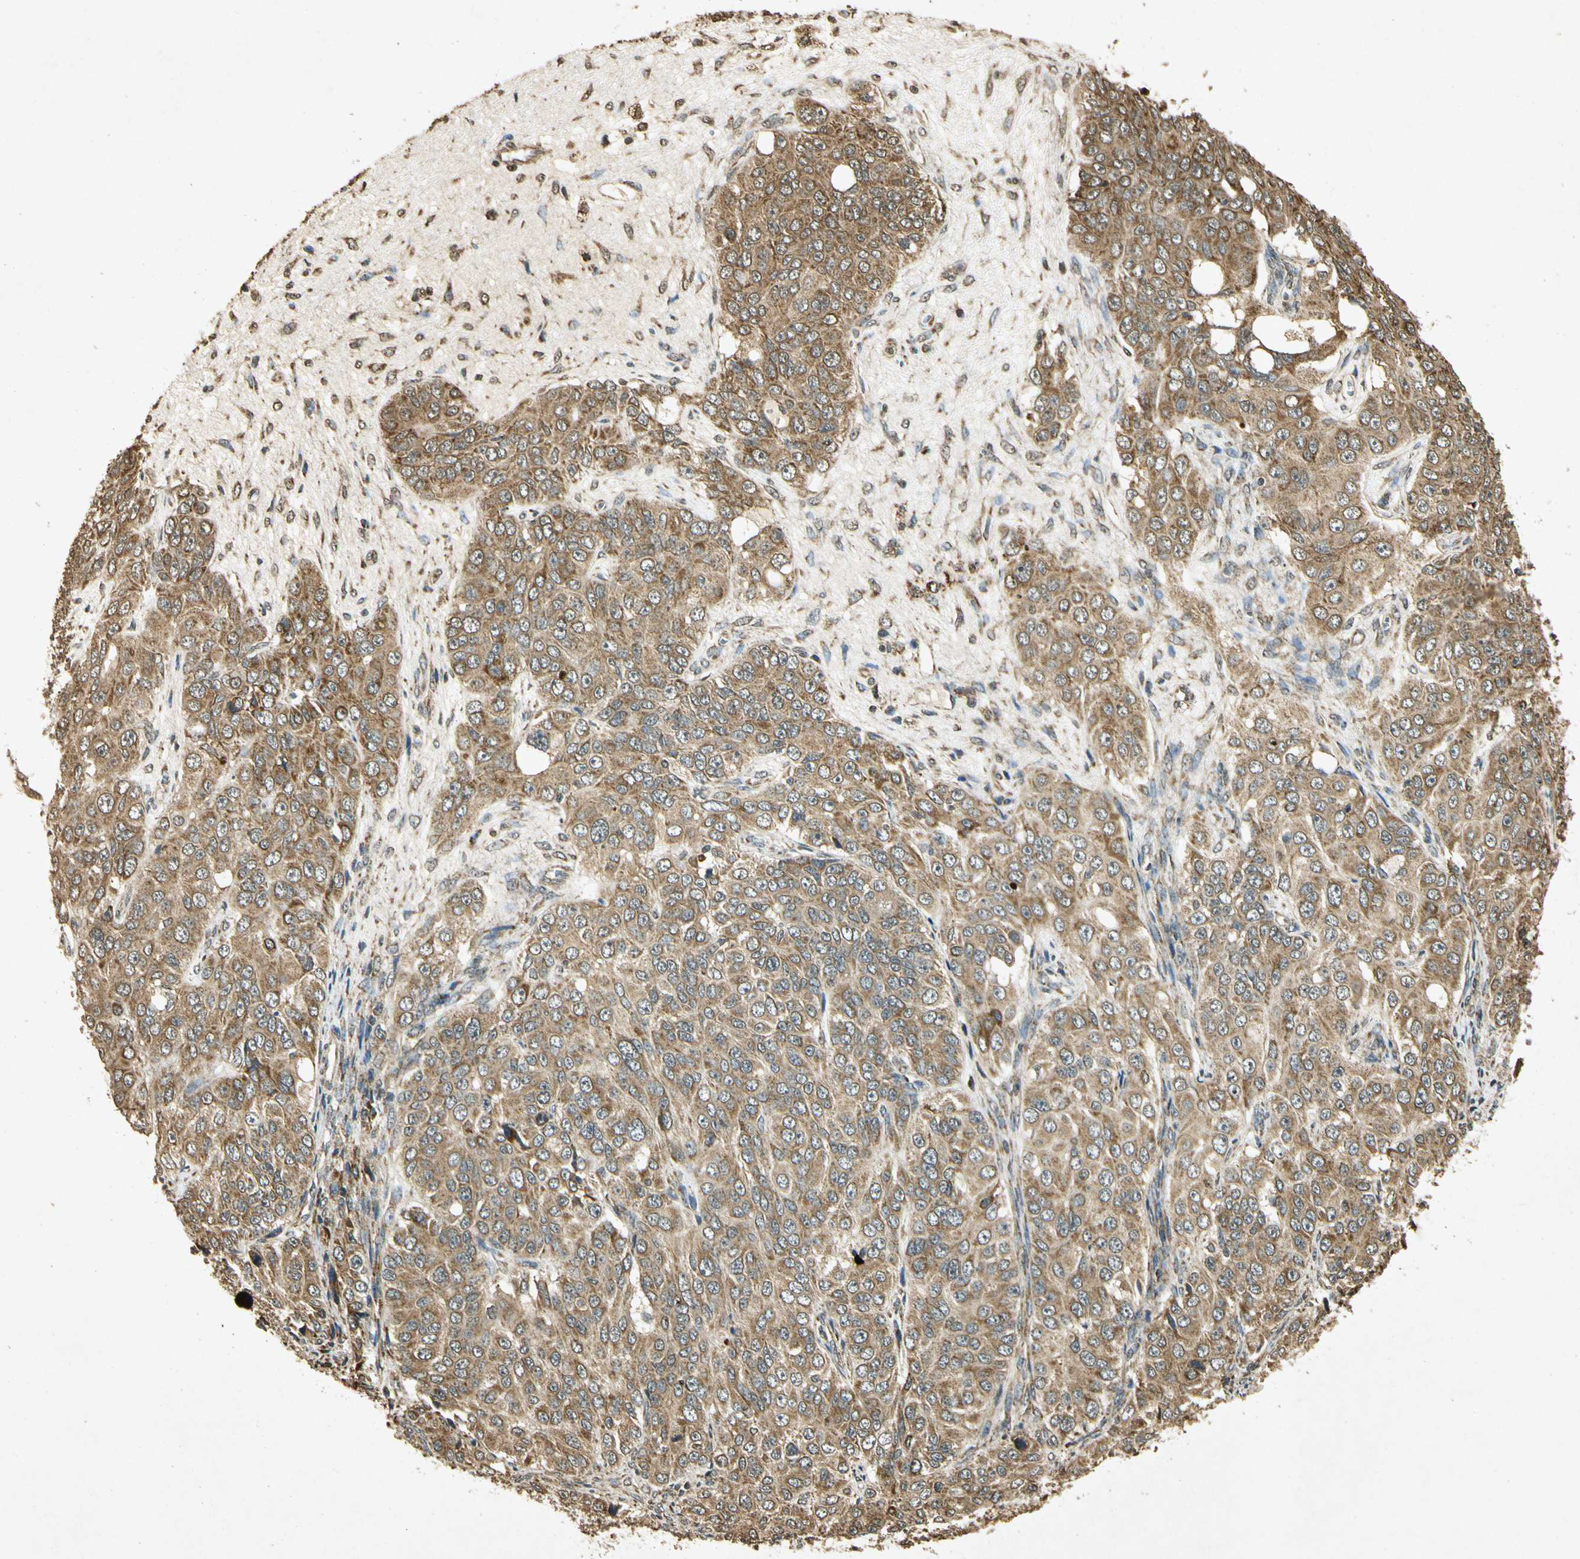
{"staining": {"intensity": "moderate", "quantity": ">75%", "location": "cytoplasmic/membranous"}, "tissue": "ovarian cancer", "cell_type": "Tumor cells", "image_type": "cancer", "snomed": [{"axis": "morphology", "description": "Carcinoma, endometroid"}, {"axis": "topography", "description": "Ovary"}], "caption": "Ovarian cancer (endometroid carcinoma) stained for a protein shows moderate cytoplasmic/membranous positivity in tumor cells.", "gene": "PRDX3", "patient": {"sex": "female", "age": 51}}